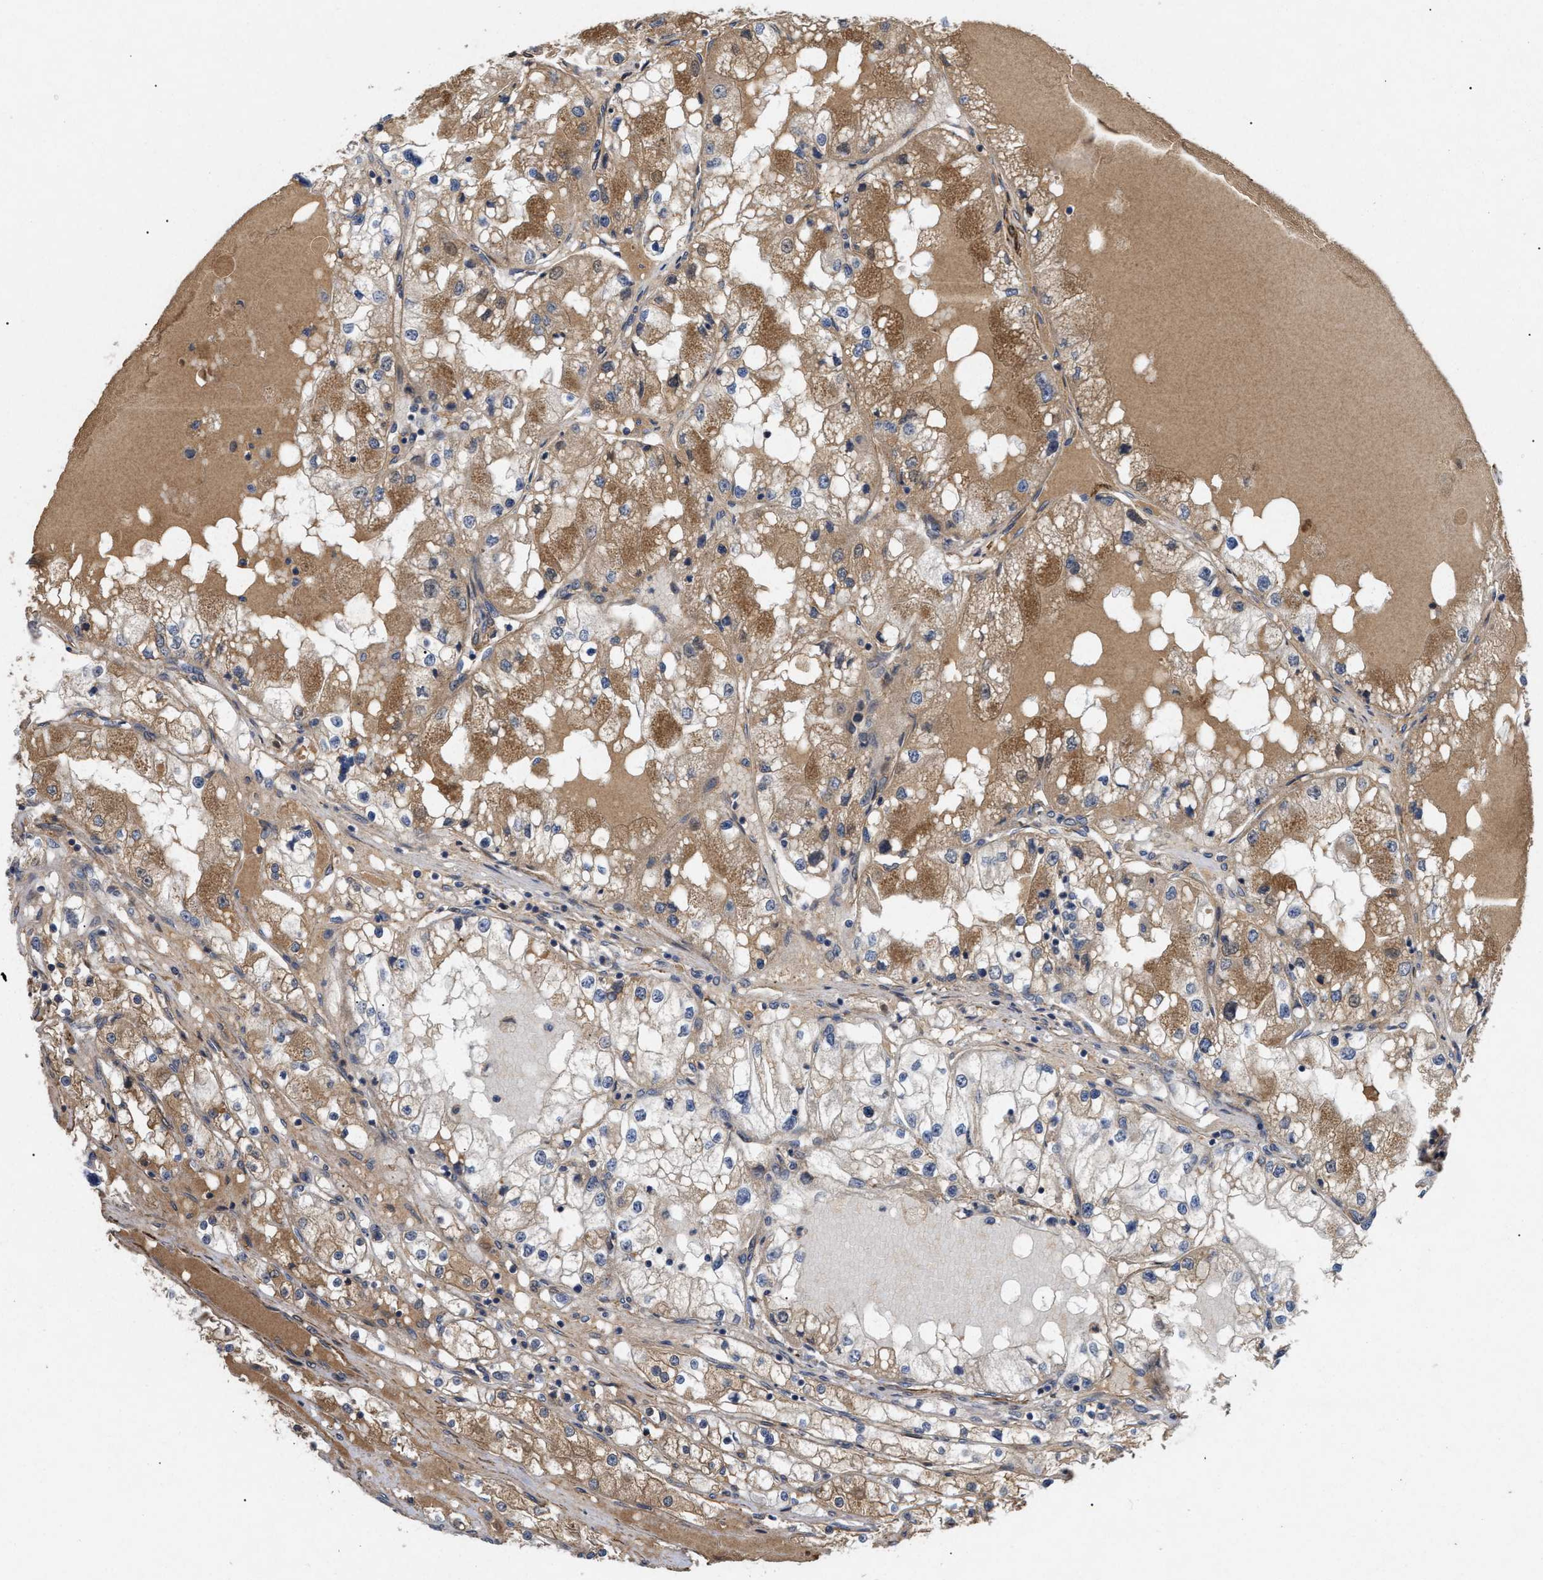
{"staining": {"intensity": "moderate", "quantity": ">75%", "location": "cytoplasmic/membranous"}, "tissue": "renal cancer", "cell_type": "Tumor cells", "image_type": "cancer", "snomed": [{"axis": "morphology", "description": "Adenocarcinoma, NOS"}, {"axis": "topography", "description": "Kidney"}], "caption": "Immunohistochemistry of human adenocarcinoma (renal) shows medium levels of moderate cytoplasmic/membranous positivity in approximately >75% of tumor cells. (IHC, brightfield microscopy, high magnification).", "gene": "ST6GALNAC6", "patient": {"sex": "male", "age": 68}}